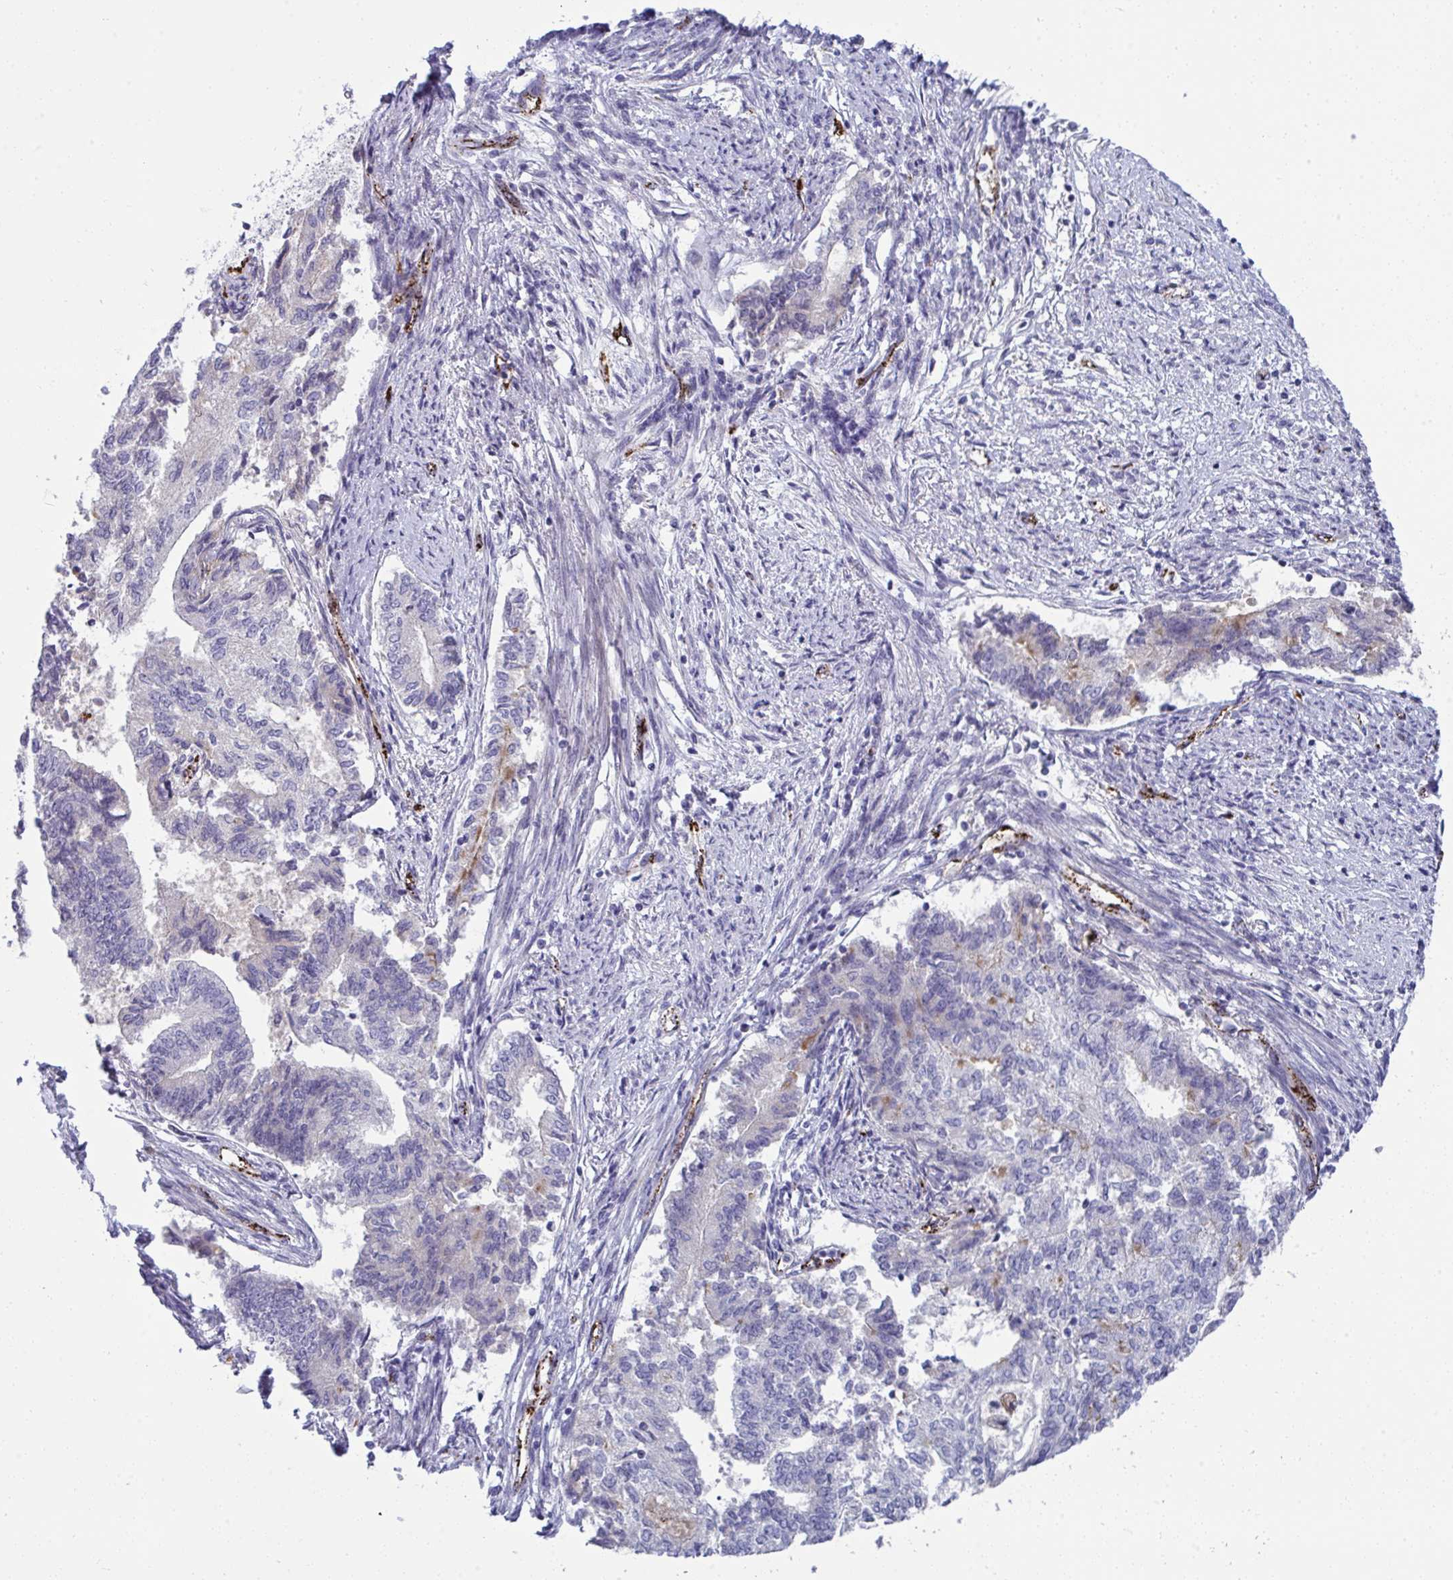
{"staining": {"intensity": "negative", "quantity": "none", "location": "none"}, "tissue": "endometrial cancer", "cell_type": "Tumor cells", "image_type": "cancer", "snomed": [{"axis": "morphology", "description": "Adenocarcinoma, NOS"}, {"axis": "topography", "description": "Endometrium"}], "caption": "Histopathology image shows no protein expression in tumor cells of endometrial cancer tissue. (DAB IHC with hematoxylin counter stain).", "gene": "TOR1AIP2", "patient": {"sex": "female", "age": 65}}